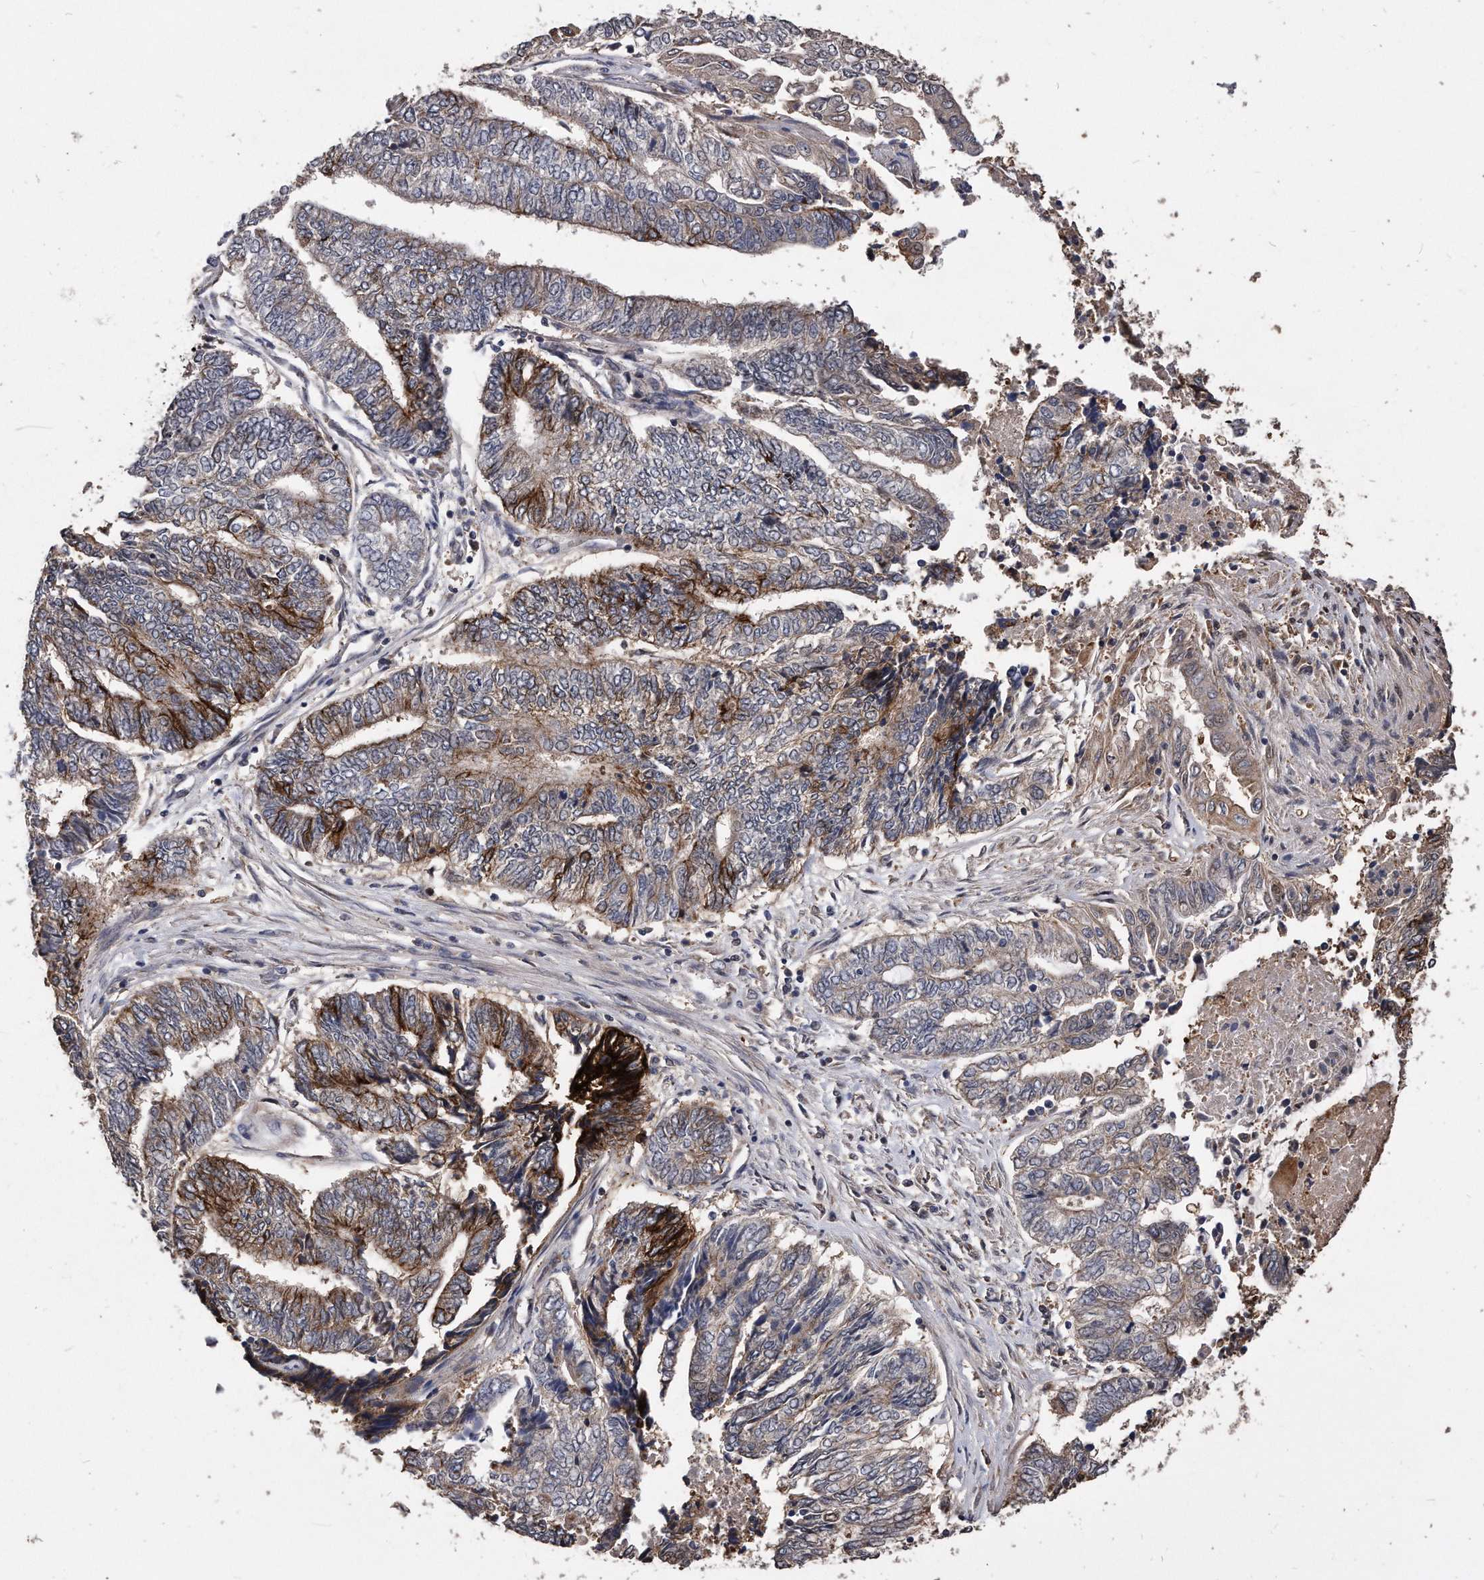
{"staining": {"intensity": "strong", "quantity": "25%-75%", "location": "cytoplasmic/membranous"}, "tissue": "endometrial cancer", "cell_type": "Tumor cells", "image_type": "cancer", "snomed": [{"axis": "morphology", "description": "Adenocarcinoma, NOS"}, {"axis": "topography", "description": "Uterus"}, {"axis": "topography", "description": "Endometrium"}], "caption": "IHC of endometrial adenocarcinoma demonstrates high levels of strong cytoplasmic/membranous staining in about 25%-75% of tumor cells.", "gene": "IL20RA", "patient": {"sex": "female", "age": 70}}